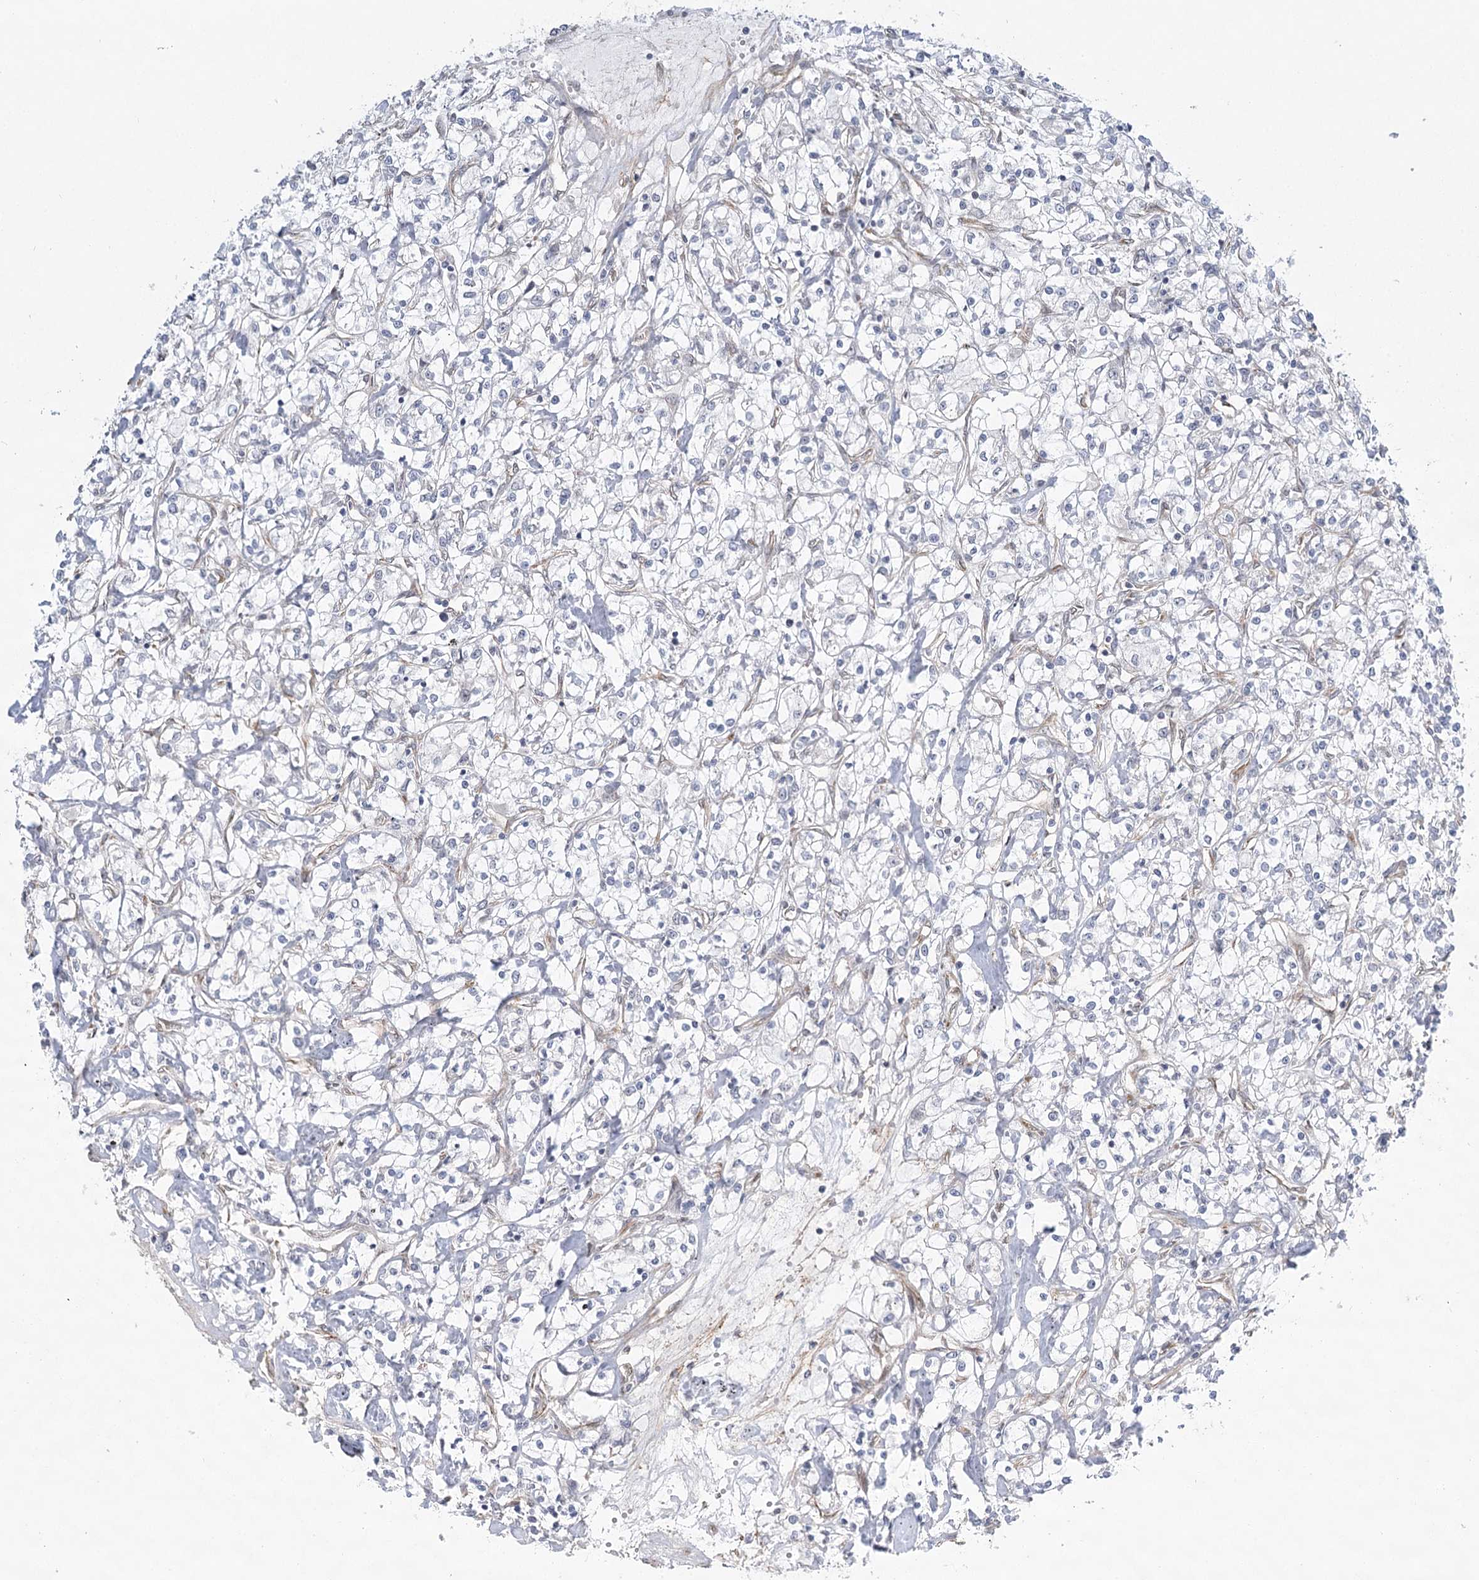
{"staining": {"intensity": "negative", "quantity": "none", "location": "none"}, "tissue": "renal cancer", "cell_type": "Tumor cells", "image_type": "cancer", "snomed": [{"axis": "morphology", "description": "Adenocarcinoma, NOS"}, {"axis": "topography", "description": "Kidney"}], "caption": "Tumor cells show no significant staining in adenocarcinoma (renal).", "gene": "MED28", "patient": {"sex": "female", "age": 59}}